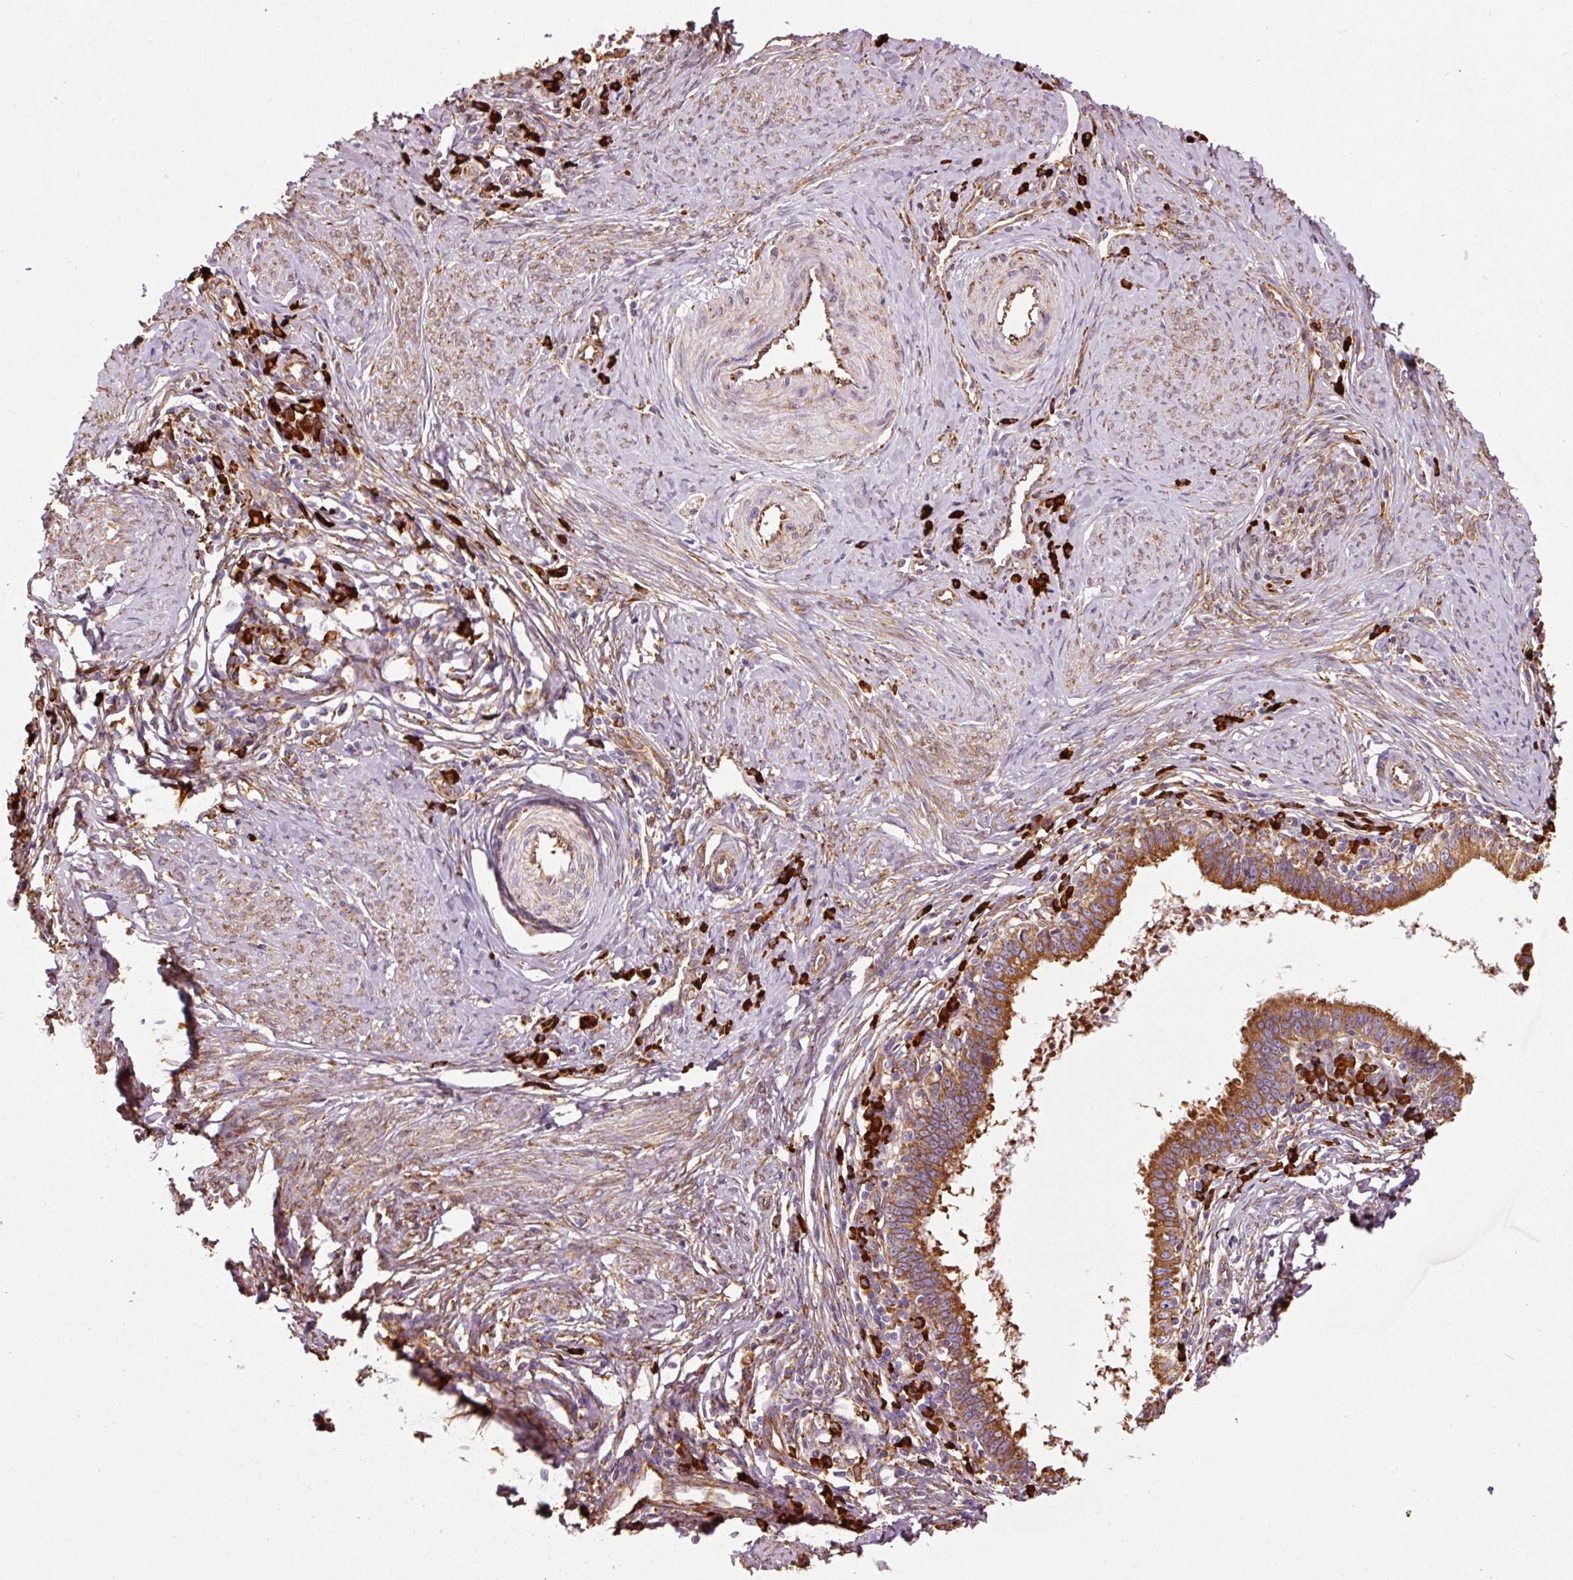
{"staining": {"intensity": "strong", "quantity": ">75%", "location": "cytoplasmic/membranous"}, "tissue": "cervical cancer", "cell_type": "Tumor cells", "image_type": "cancer", "snomed": [{"axis": "morphology", "description": "Adenocarcinoma, NOS"}, {"axis": "topography", "description": "Cervix"}], "caption": "This is an image of immunohistochemistry staining of cervical cancer (adenocarcinoma), which shows strong positivity in the cytoplasmic/membranous of tumor cells.", "gene": "KLC1", "patient": {"sex": "female", "age": 36}}